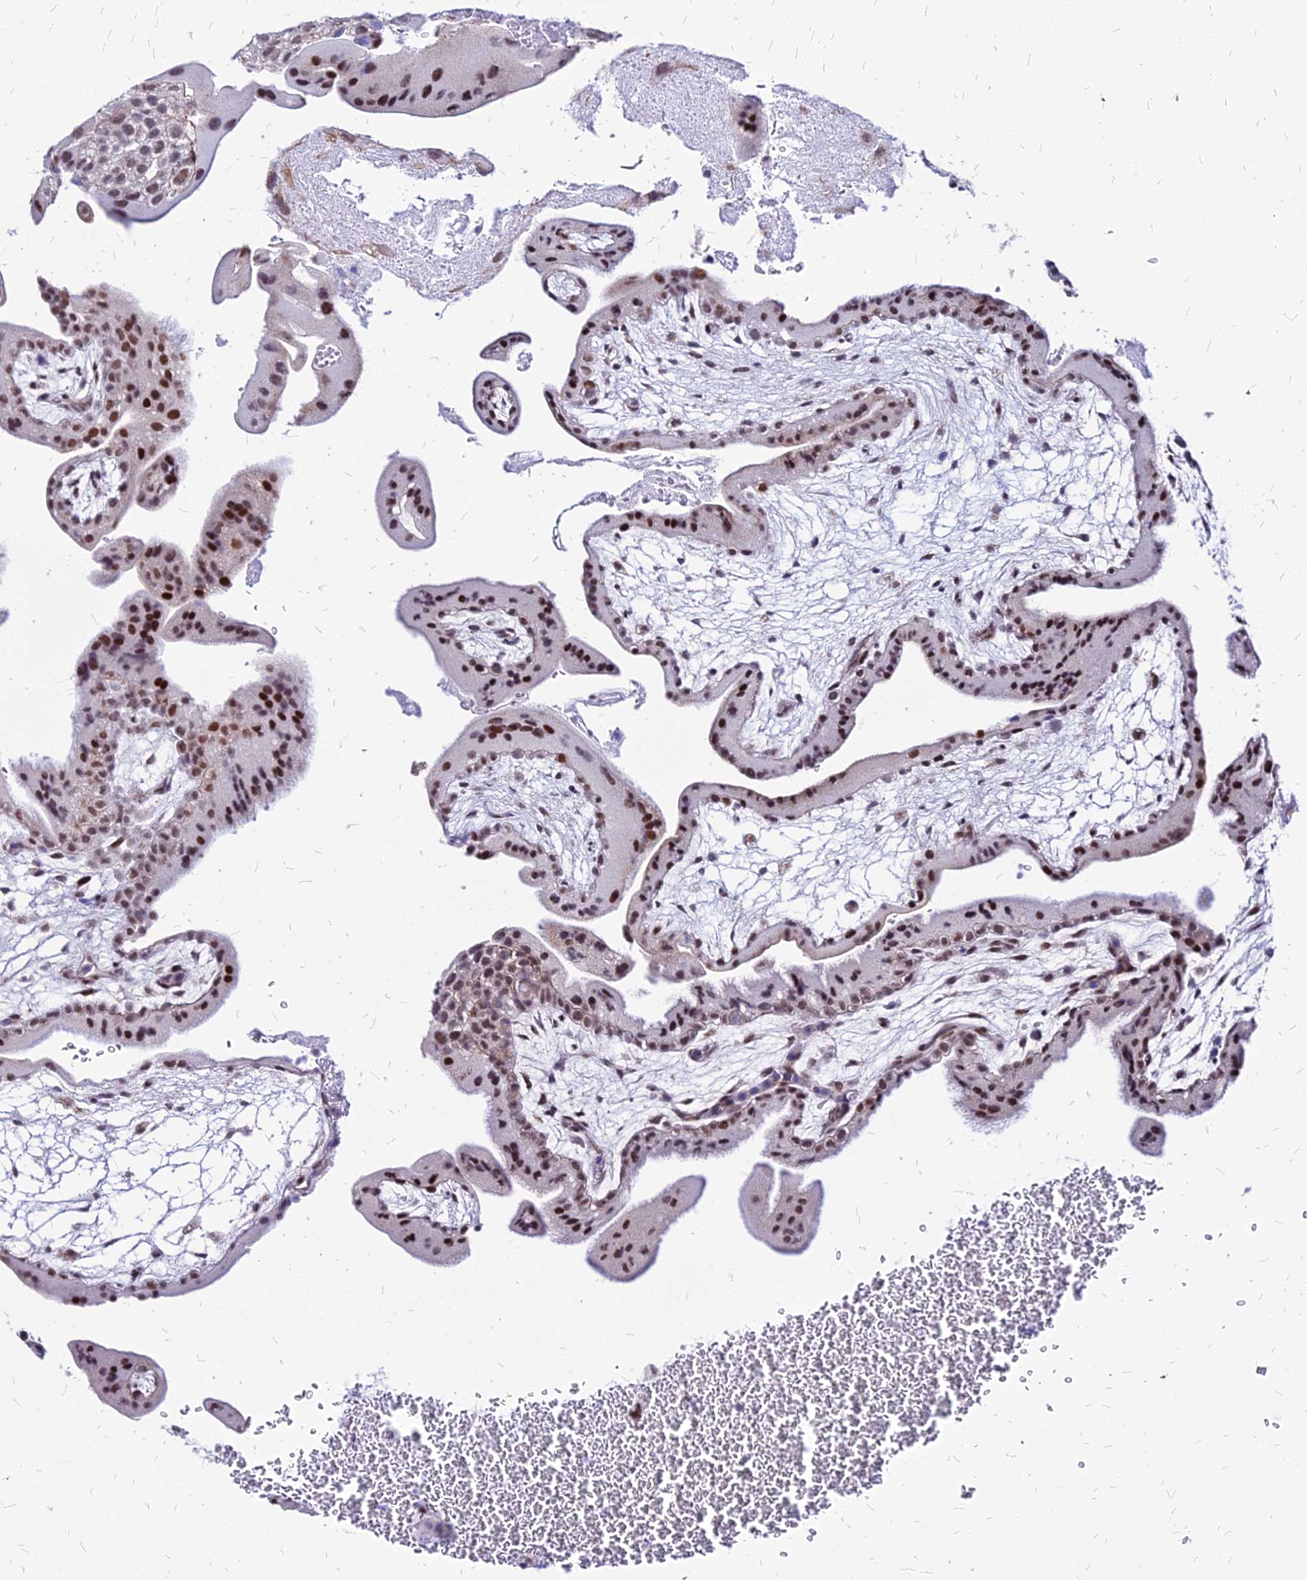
{"staining": {"intensity": "moderate", "quantity": ">75%", "location": "nuclear"}, "tissue": "placenta", "cell_type": "Decidual cells", "image_type": "normal", "snomed": [{"axis": "morphology", "description": "Normal tissue, NOS"}, {"axis": "topography", "description": "Placenta"}], "caption": "A high-resolution image shows immunohistochemistry (IHC) staining of benign placenta, which demonstrates moderate nuclear expression in approximately >75% of decidual cells.", "gene": "FDX2", "patient": {"sex": "female", "age": 35}}